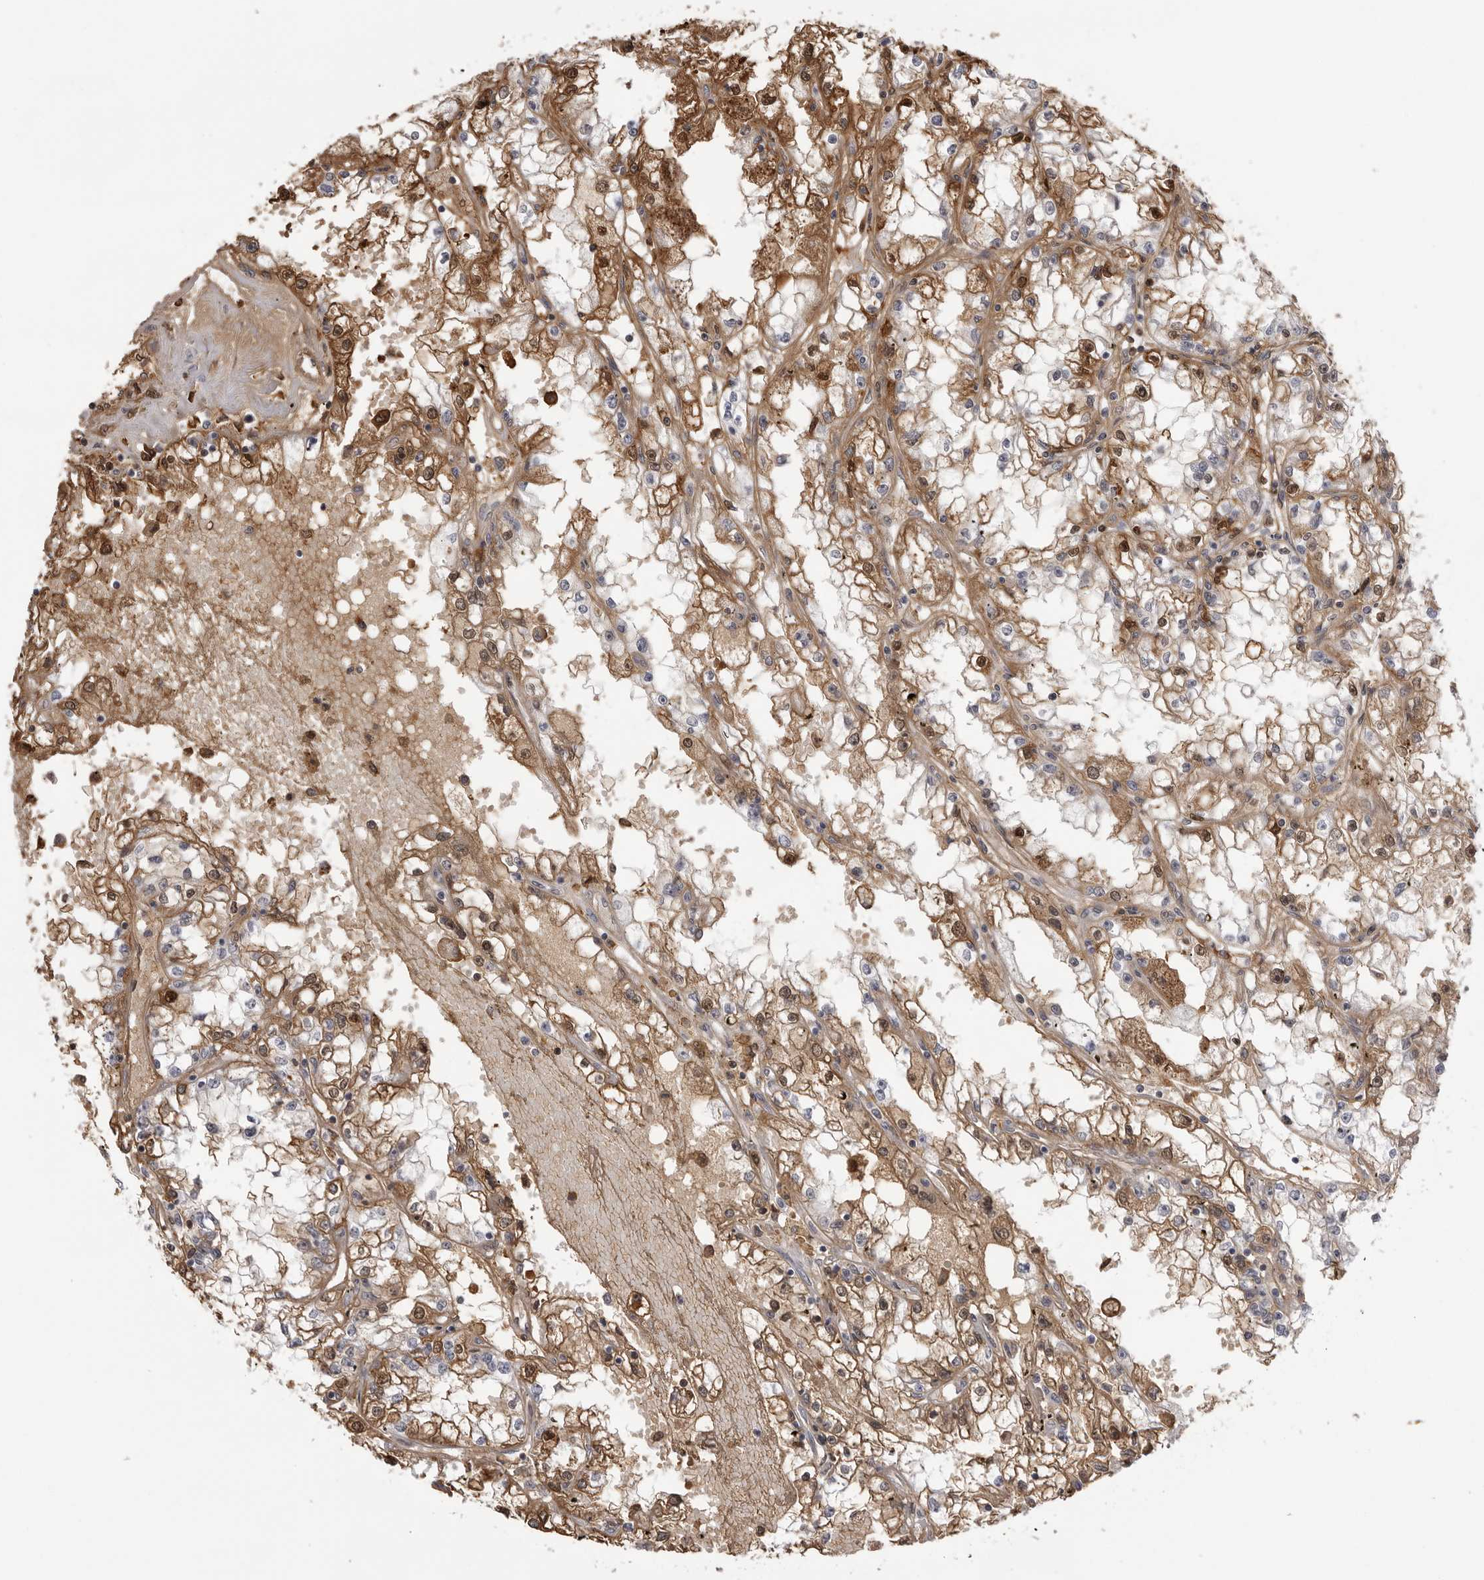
{"staining": {"intensity": "moderate", "quantity": ">75%", "location": "cytoplasmic/membranous,nuclear"}, "tissue": "renal cancer", "cell_type": "Tumor cells", "image_type": "cancer", "snomed": [{"axis": "morphology", "description": "Adenocarcinoma, NOS"}, {"axis": "topography", "description": "Kidney"}], "caption": "Renal cancer (adenocarcinoma) stained for a protein demonstrates moderate cytoplasmic/membranous and nuclear positivity in tumor cells.", "gene": "PLEKHF2", "patient": {"sex": "male", "age": 56}}